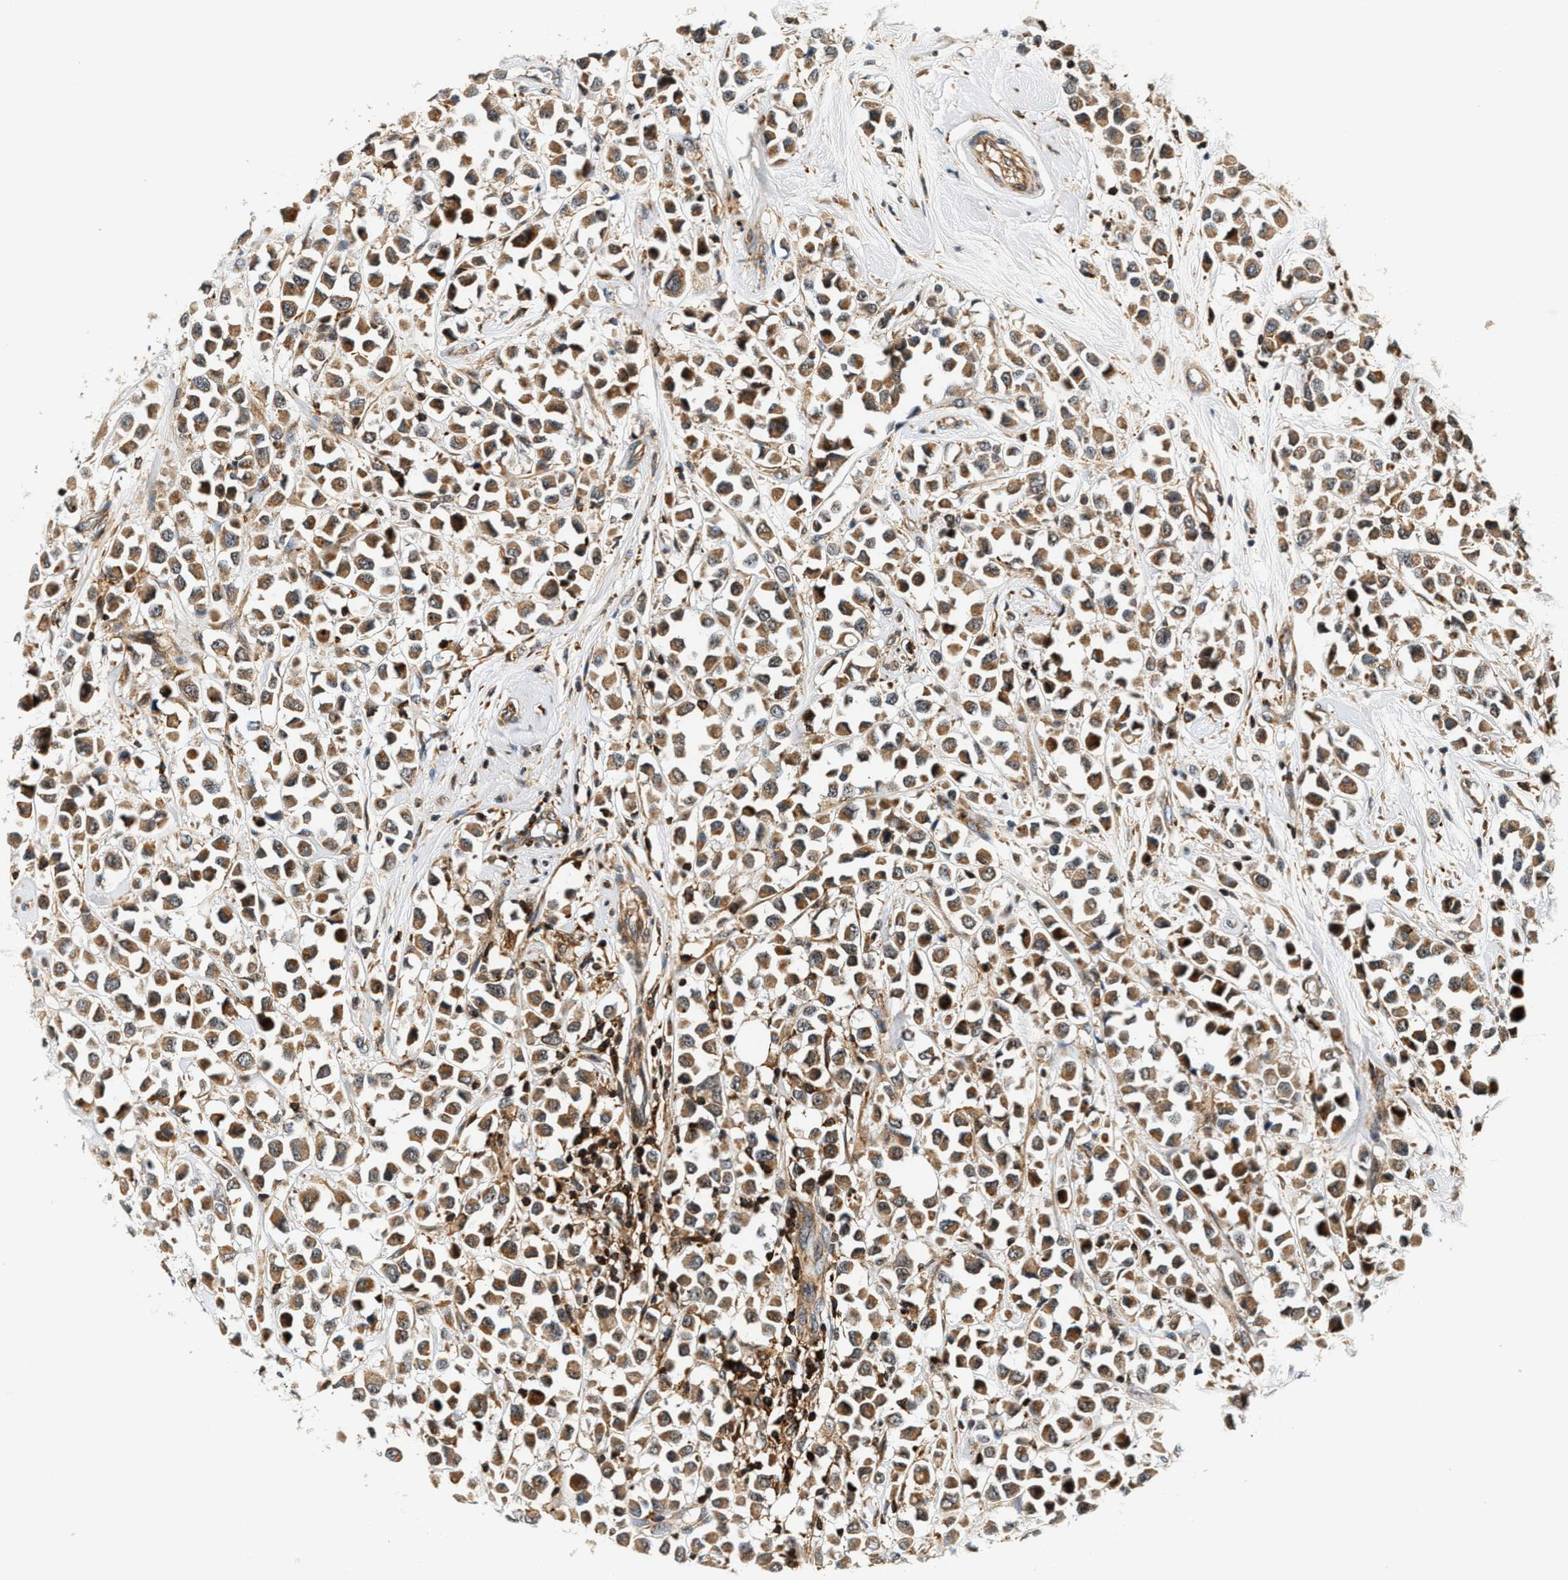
{"staining": {"intensity": "moderate", "quantity": ">75%", "location": "cytoplasmic/membranous"}, "tissue": "breast cancer", "cell_type": "Tumor cells", "image_type": "cancer", "snomed": [{"axis": "morphology", "description": "Duct carcinoma"}, {"axis": "topography", "description": "Breast"}], "caption": "A high-resolution micrograph shows IHC staining of breast infiltrating ductal carcinoma, which exhibits moderate cytoplasmic/membranous staining in approximately >75% of tumor cells. (brown staining indicates protein expression, while blue staining denotes nuclei).", "gene": "SAMD9", "patient": {"sex": "female", "age": 61}}